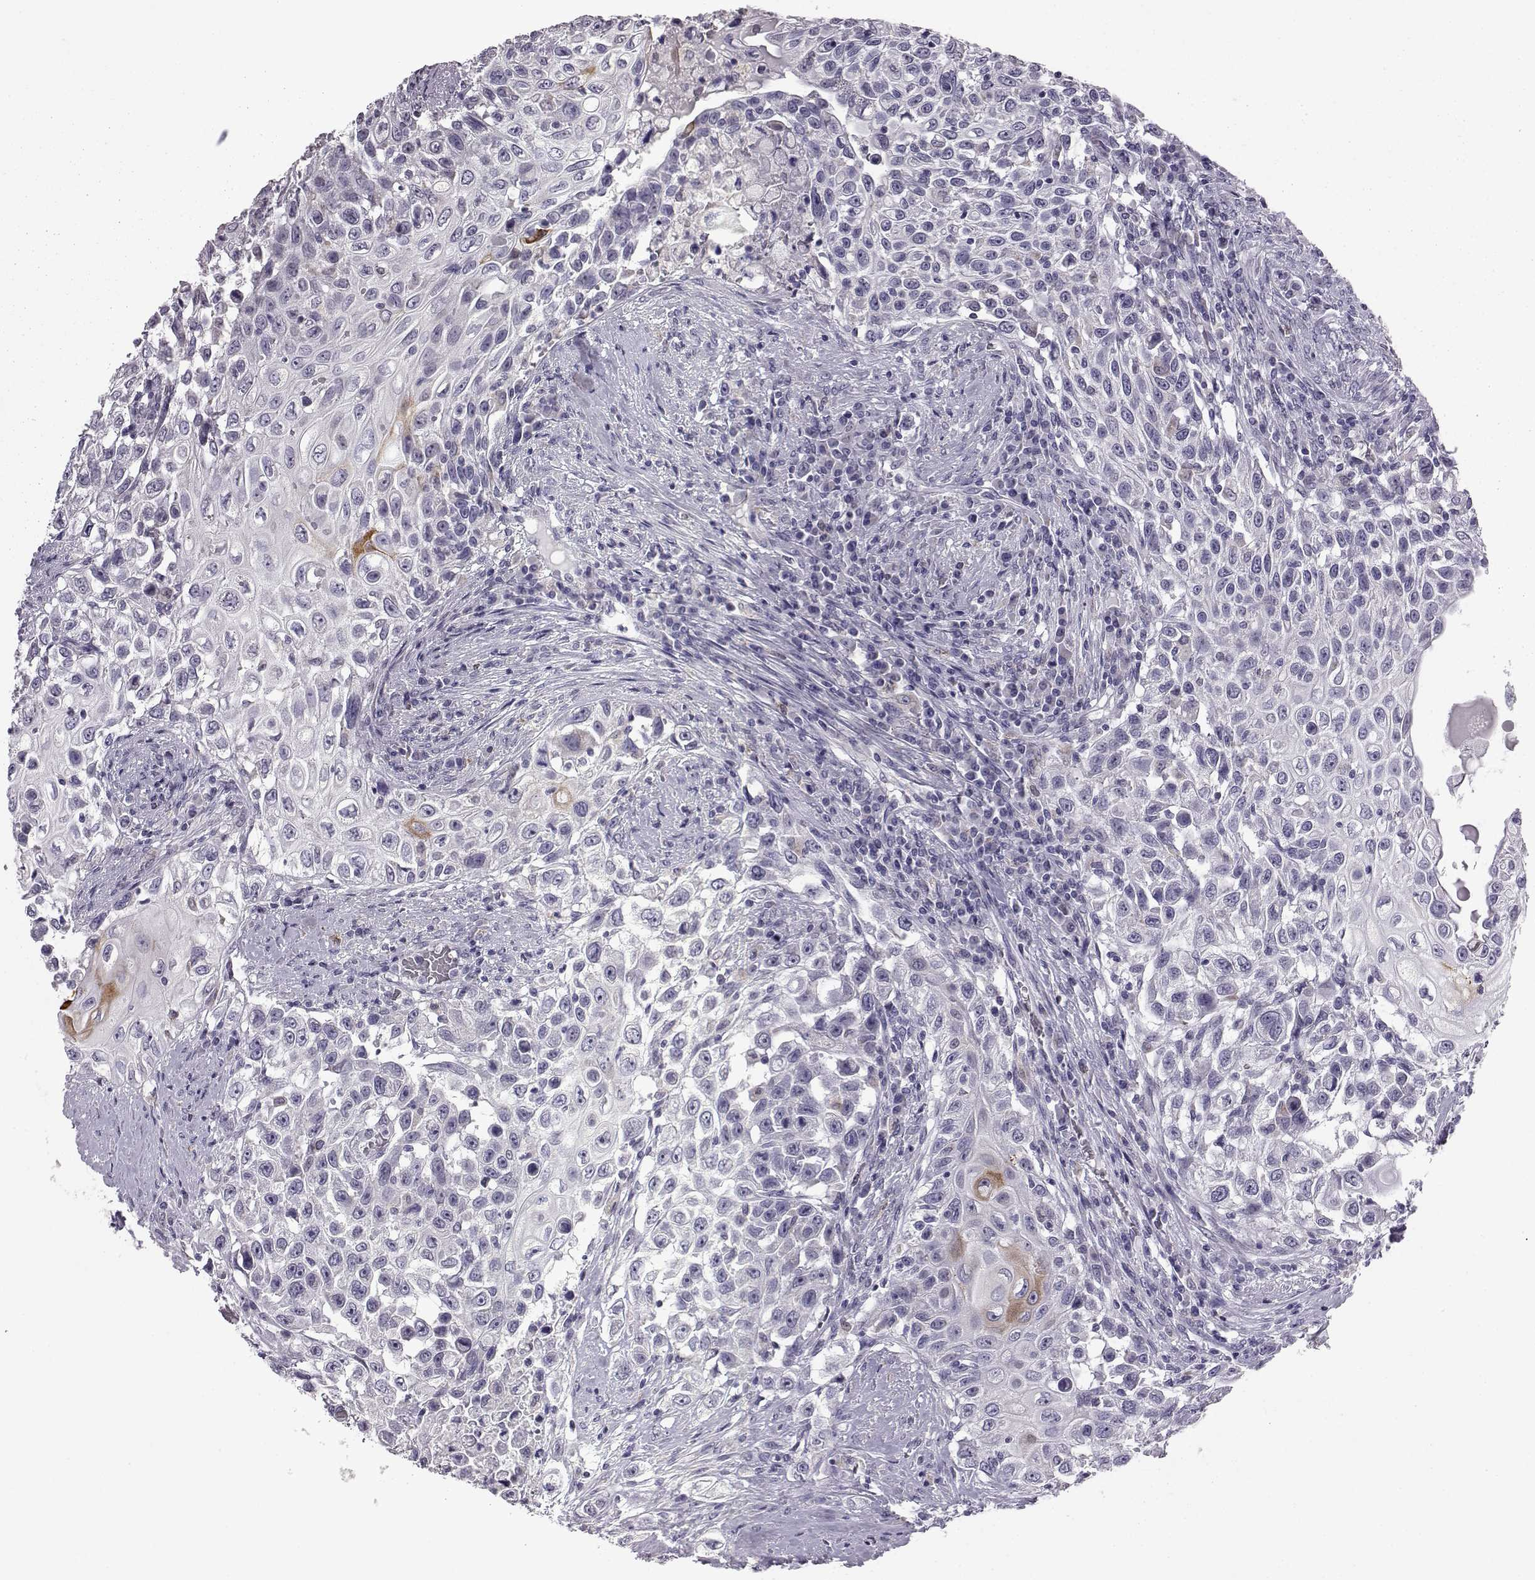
{"staining": {"intensity": "negative", "quantity": "none", "location": "none"}, "tissue": "urothelial cancer", "cell_type": "Tumor cells", "image_type": "cancer", "snomed": [{"axis": "morphology", "description": "Urothelial carcinoma, High grade"}, {"axis": "topography", "description": "Urinary bladder"}], "caption": "Immunohistochemistry micrograph of neoplastic tissue: human urothelial cancer stained with DAB reveals no significant protein staining in tumor cells. (DAB (3,3'-diaminobenzidine) IHC visualized using brightfield microscopy, high magnification).", "gene": "PRR9", "patient": {"sex": "female", "age": 56}}